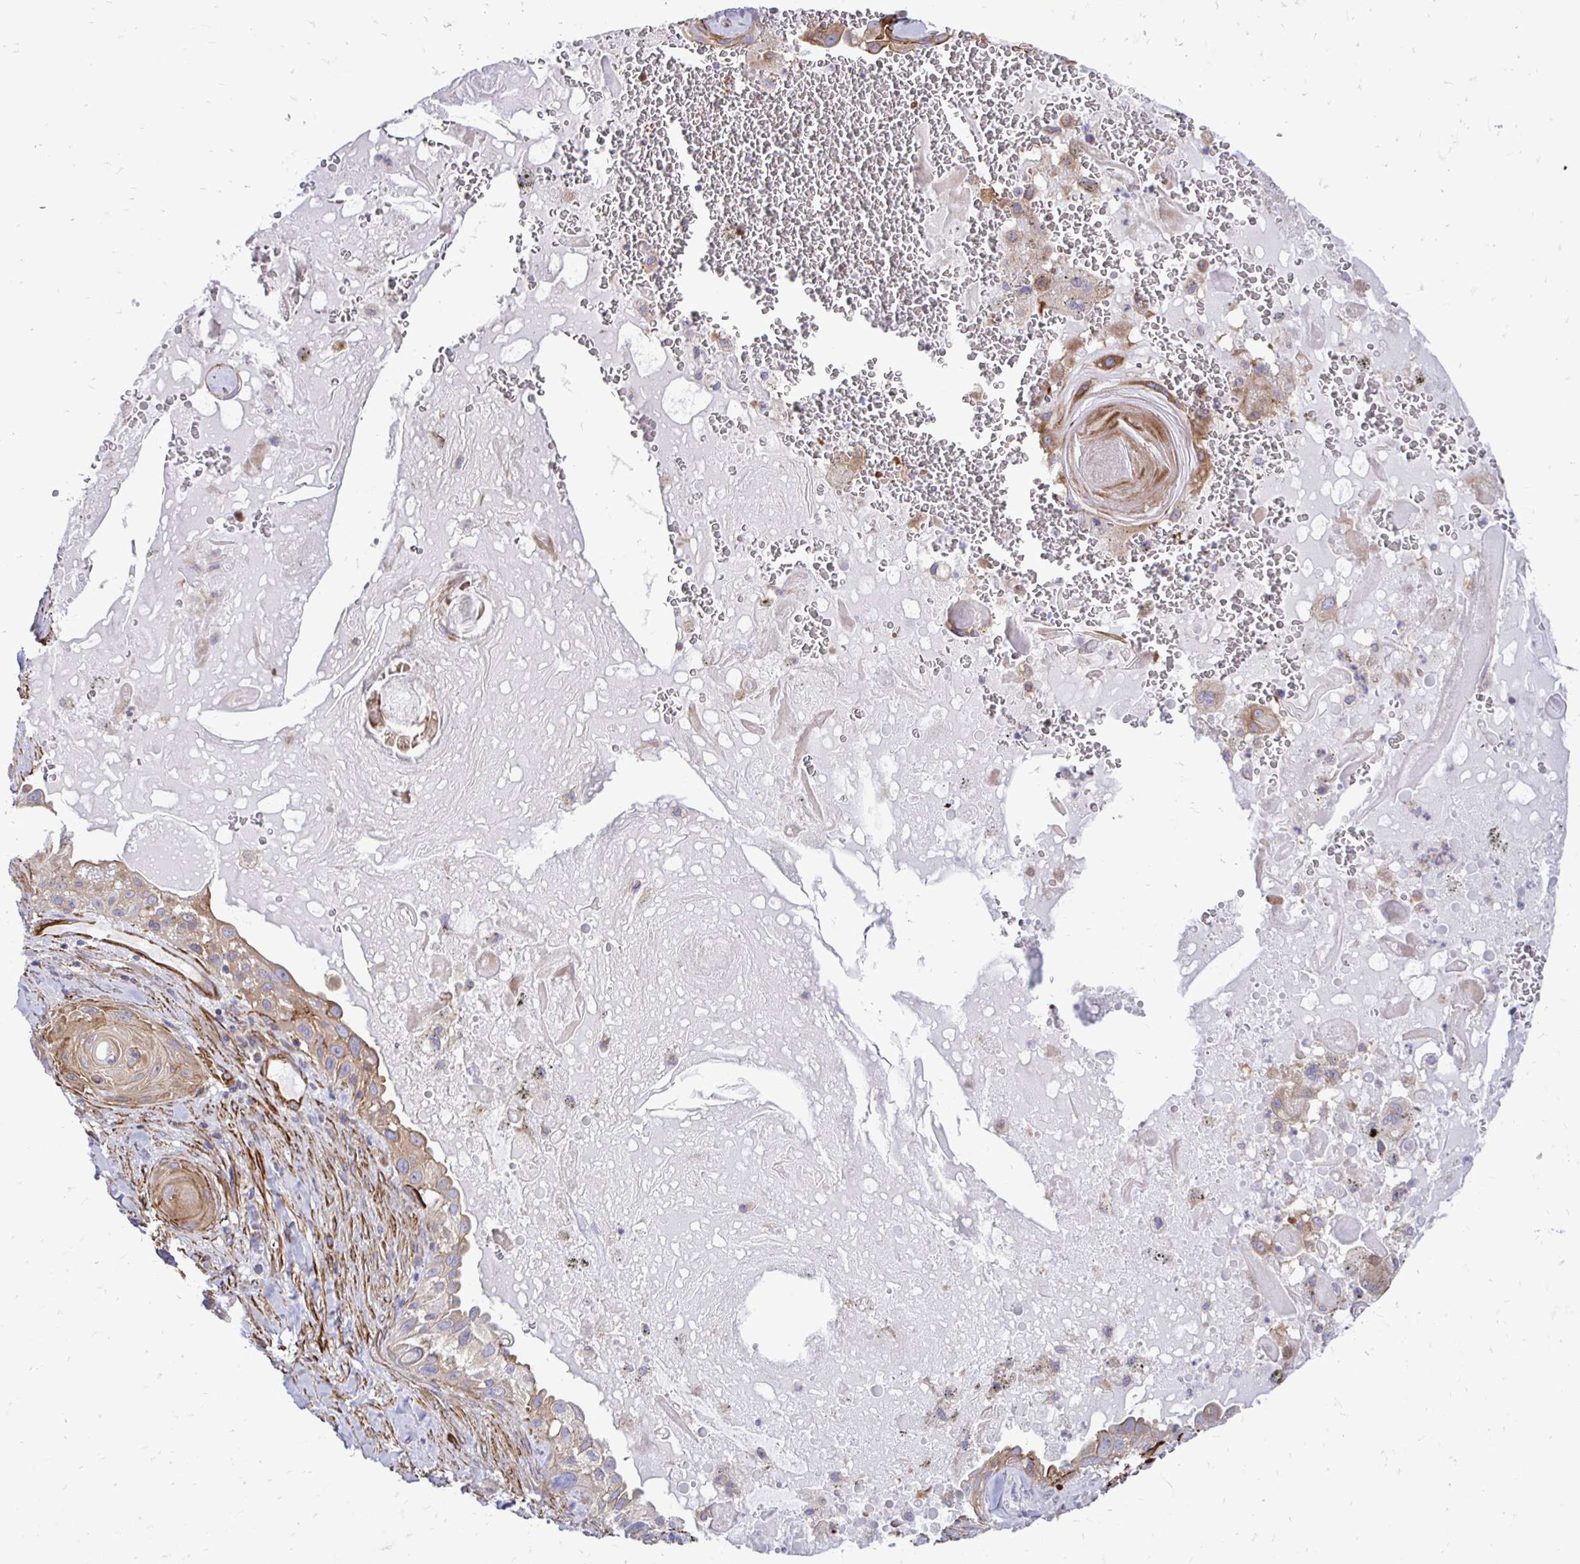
{"staining": {"intensity": "weak", "quantity": ">75%", "location": "cytoplasmic/membranous"}, "tissue": "lung cancer", "cell_type": "Tumor cells", "image_type": "cancer", "snomed": [{"axis": "morphology", "description": "Squamous cell carcinoma, NOS"}, {"axis": "topography", "description": "Lung"}], "caption": "Protein staining displays weak cytoplasmic/membranous staining in approximately >75% of tumor cells in lung squamous cell carcinoma.", "gene": "CTPS1", "patient": {"sex": "male", "age": 79}}